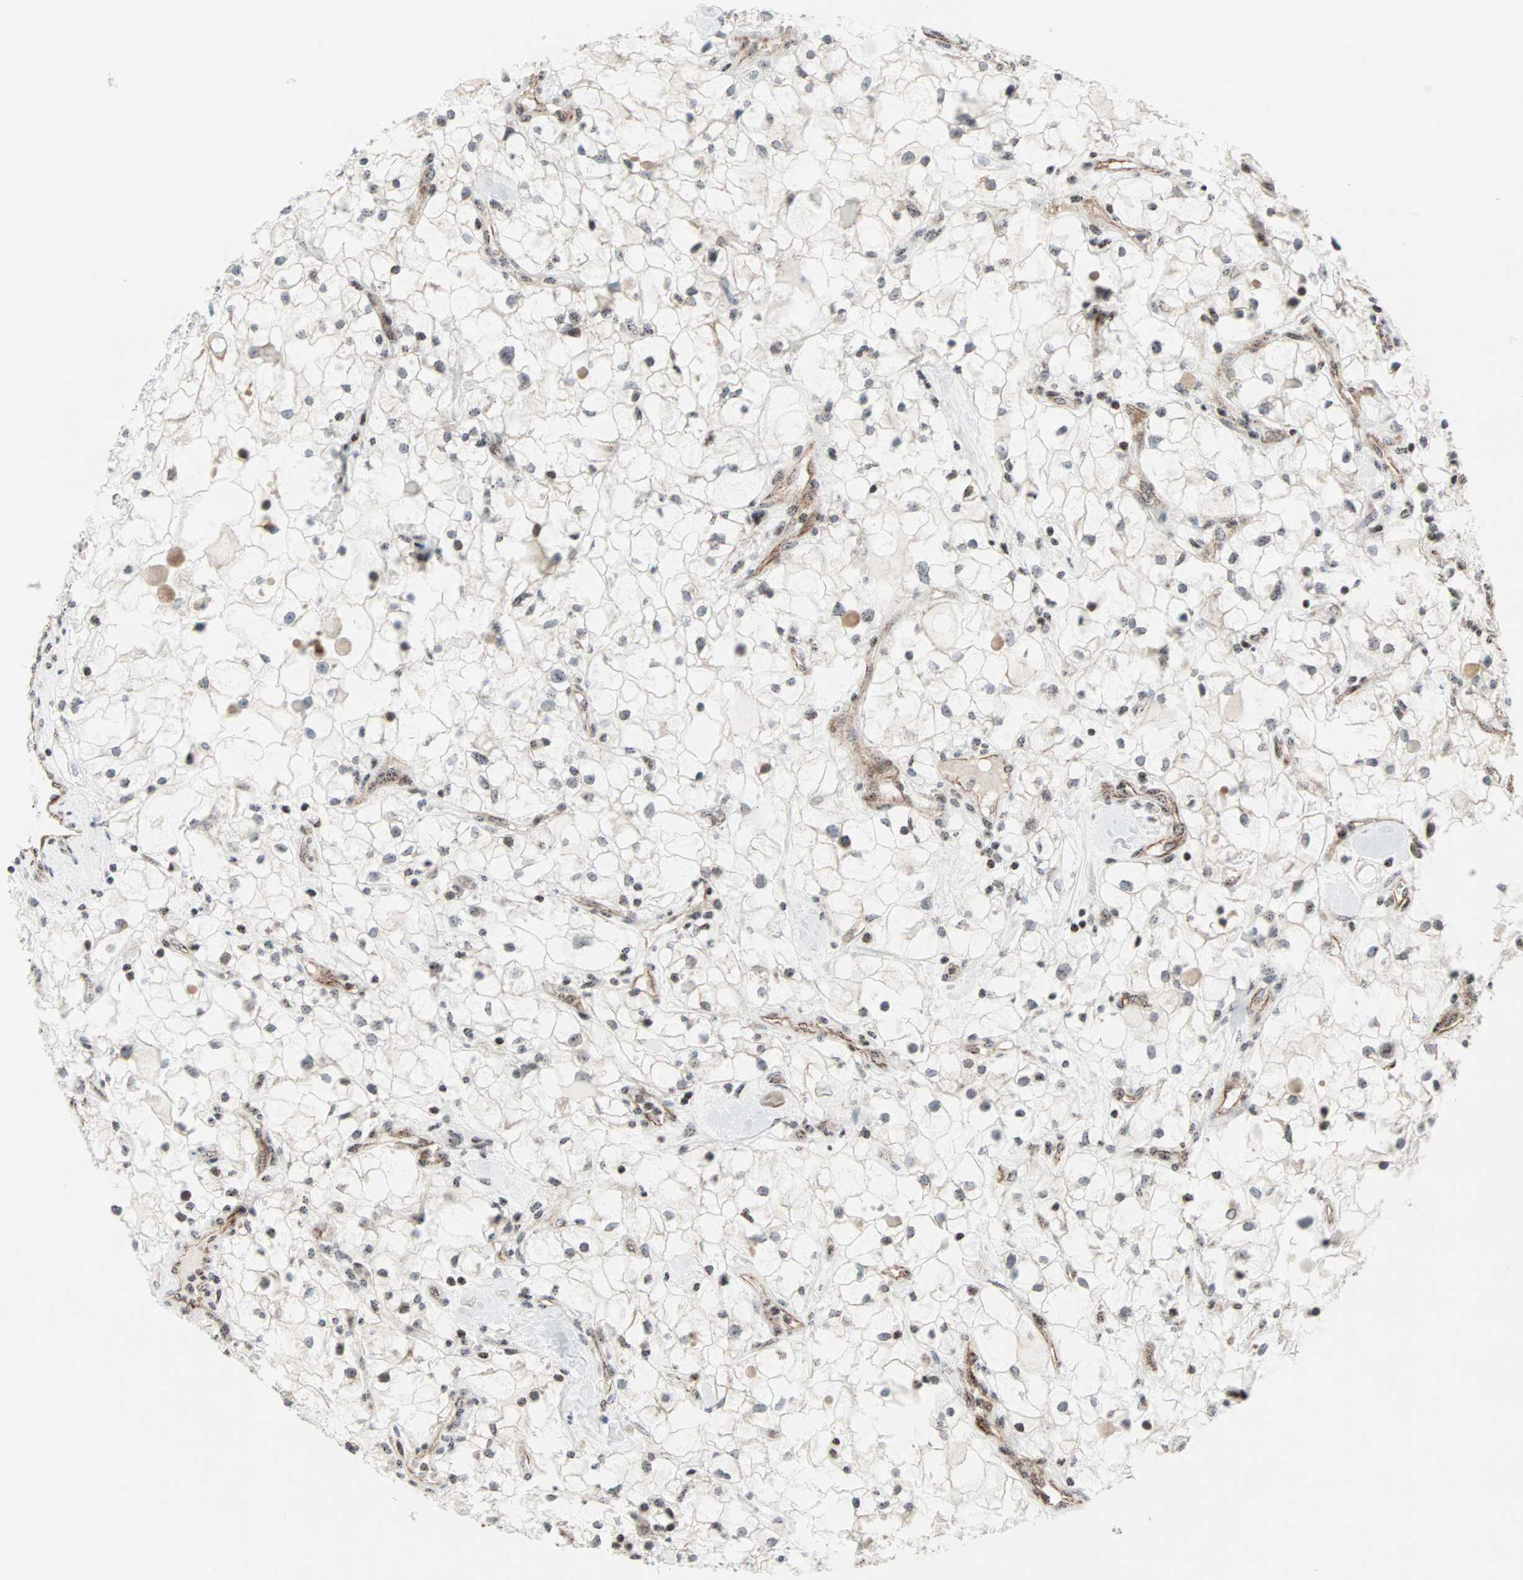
{"staining": {"intensity": "weak", "quantity": "25%-75%", "location": "nuclear"}, "tissue": "renal cancer", "cell_type": "Tumor cells", "image_type": "cancer", "snomed": [{"axis": "morphology", "description": "Adenocarcinoma, NOS"}, {"axis": "topography", "description": "Kidney"}], "caption": "This micrograph exhibits immunohistochemistry (IHC) staining of adenocarcinoma (renal), with low weak nuclear expression in about 25%-75% of tumor cells.", "gene": "CENPA", "patient": {"sex": "female", "age": 60}}